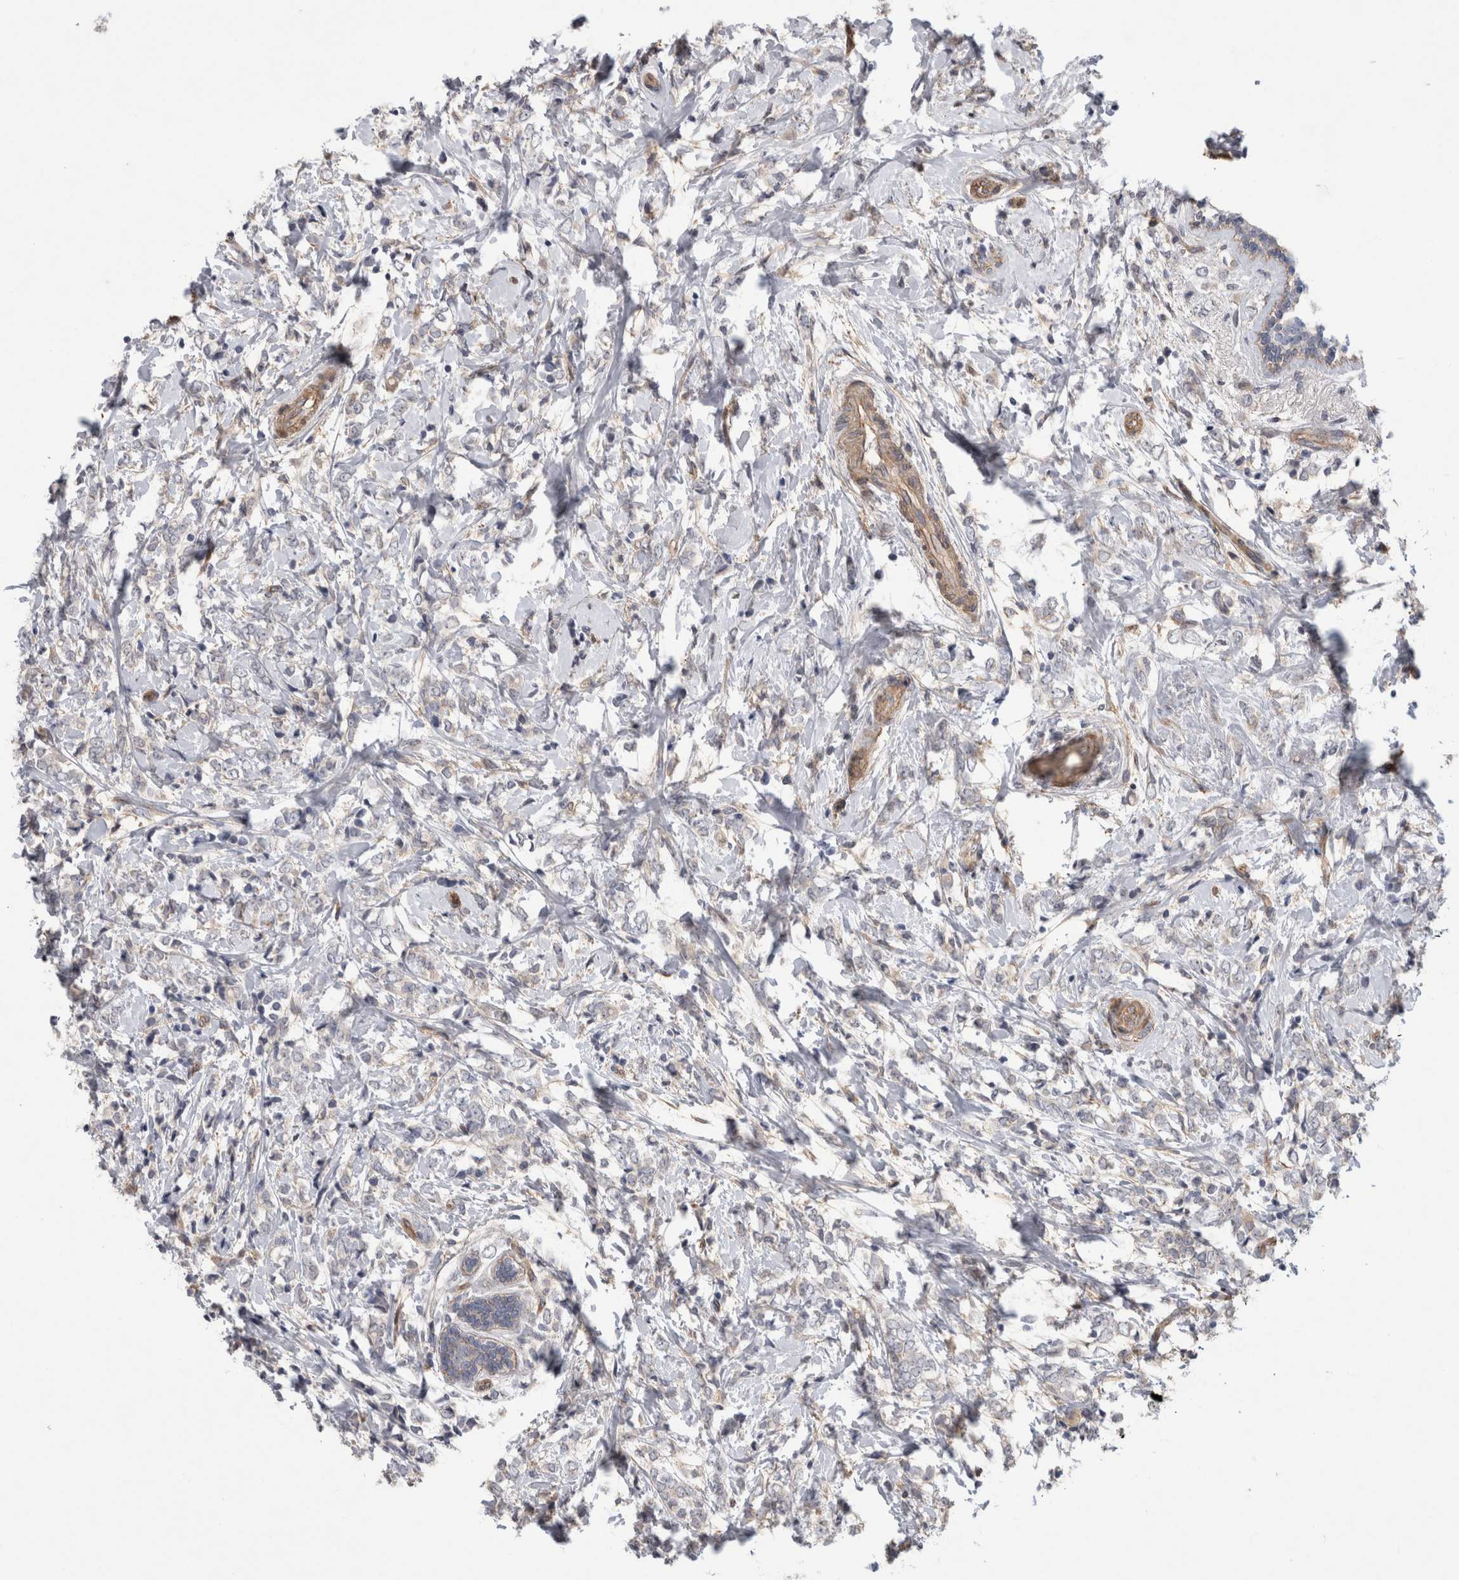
{"staining": {"intensity": "weak", "quantity": "<25%", "location": "cytoplasmic/membranous"}, "tissue": "breast cancer", "cell_type": "Tumor cells", "image_type": "cancer", "snomed": [{"axis": "morphology", "description": "Normal tissue, NOS"}, {"axis": "morphology", "description": "Lobular carcinoma"}, {"axis": "topography", "description": "Breast"}], "caption": "IHC histopathology image of lobular carcinoma (breast) stained for a protein (brown), which shows no staining in tumor cells.", "gene": "ANKFY1", "patient": {"sex": "female", "age": 47}}